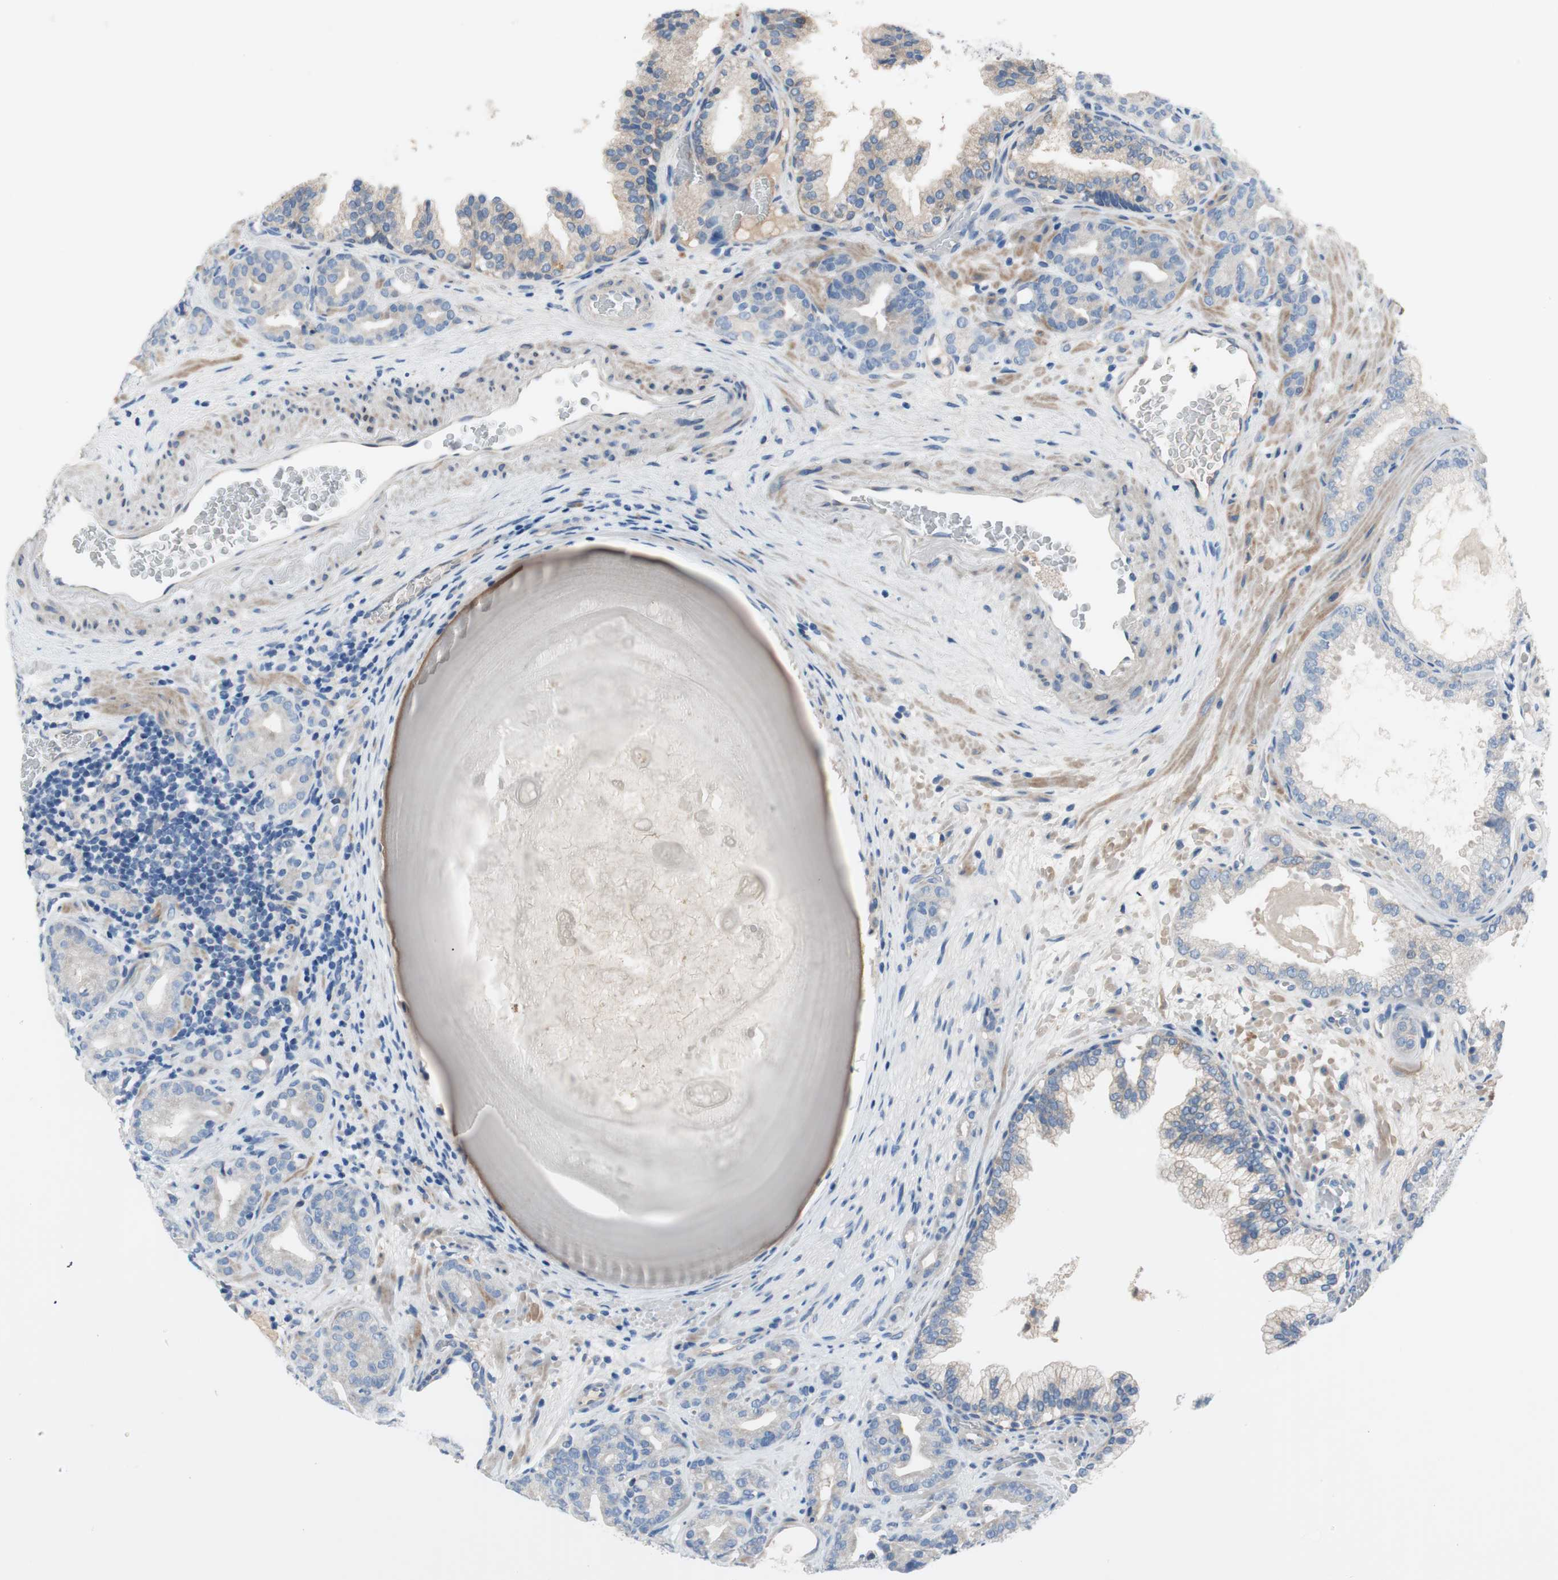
{"staining": {"intensity": "negative", "quantity": "none", "location": "none"}, "tissue": "prostate cancer", "cell_type": "Tumor cells", "image_type": "cancer", "snomed": [{"axis": "morphology", "description": "Adenocarcinoma, Low grade"}, {"axis": "topography", "description": "Prostate"}], "caption": "IHC photomicrograph of neoplastic tissue: prostate cancer stained with DAB (3,3'-diaminobenzidine) exhibits no significant protein expression in tumor cells.", "gene": "FDFT1", "patient": {"sex": "male", "age": 63}}